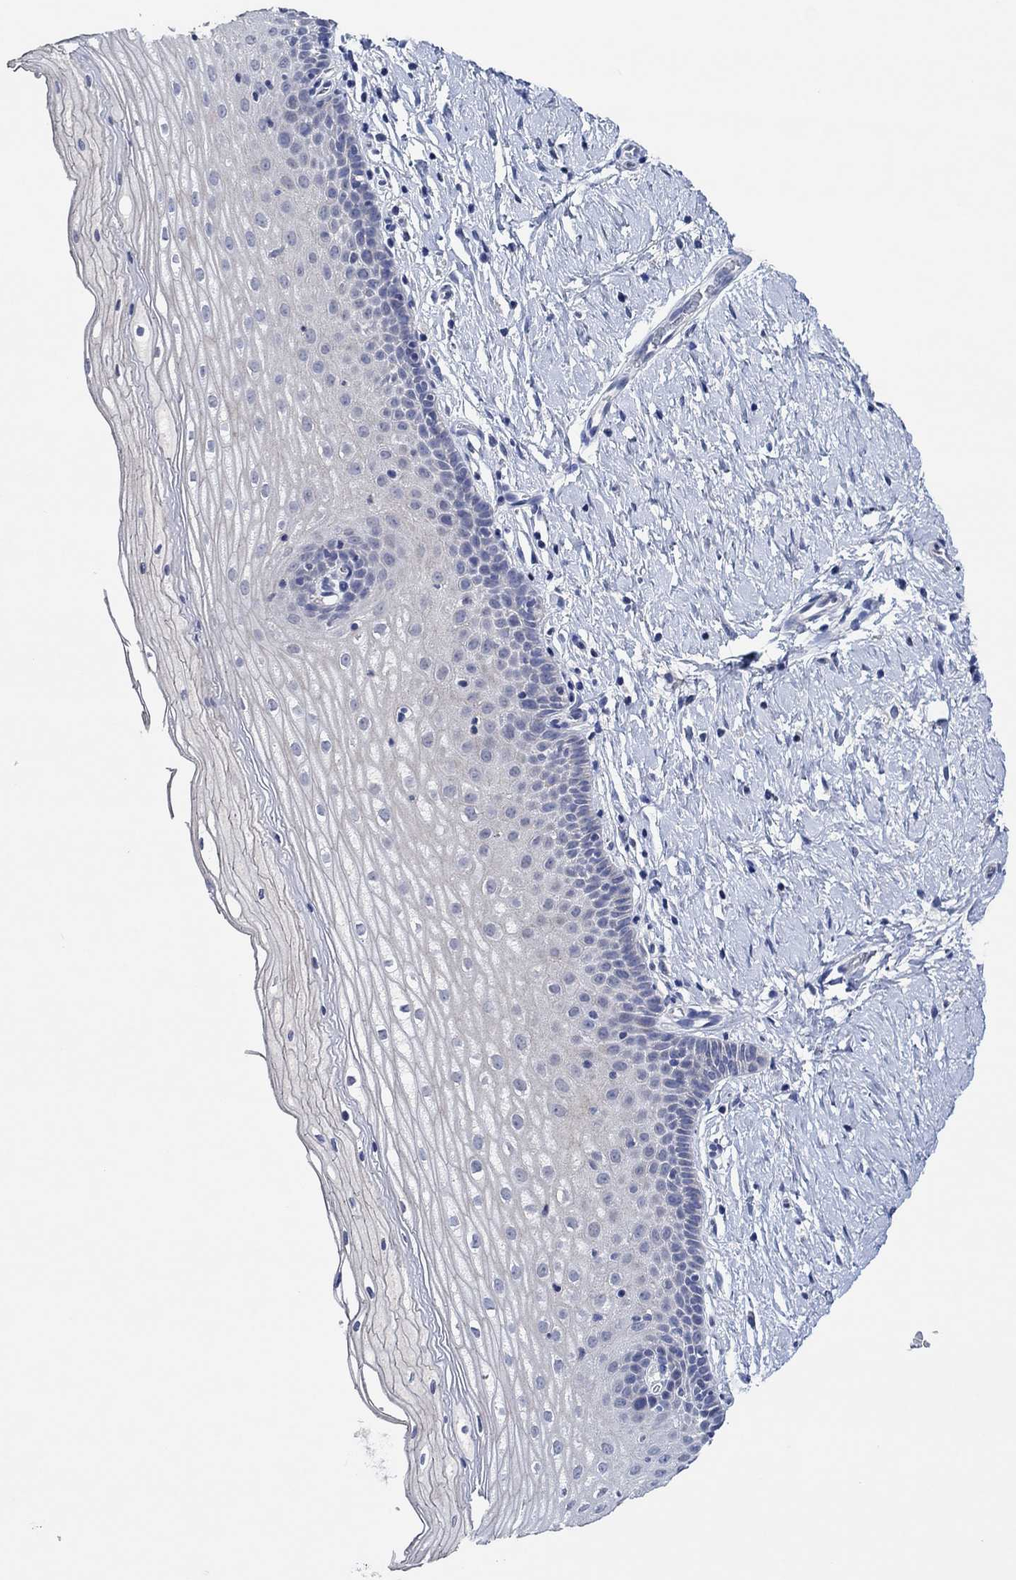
{"staining": {"intensity": "negative", "quantity": "none", "location": "none"}, "tissue": "cervix", "cell_type": "Glandular cells", "image_type": "normal", "snomed": [{"axis": "morphology", "description": "Normal tissue, NOS"}, {"axis": "topography", "description": "Cervix"}], "caption": "The histopathology image exhibits no staining of glandular cells in unremarkable cervix. The staining is performed using DAB brown chromogen with nuclei counter-stained in using hematoxylin.", "gene": "PRRT3", "patient": {"sex": "female", "age": 37}}